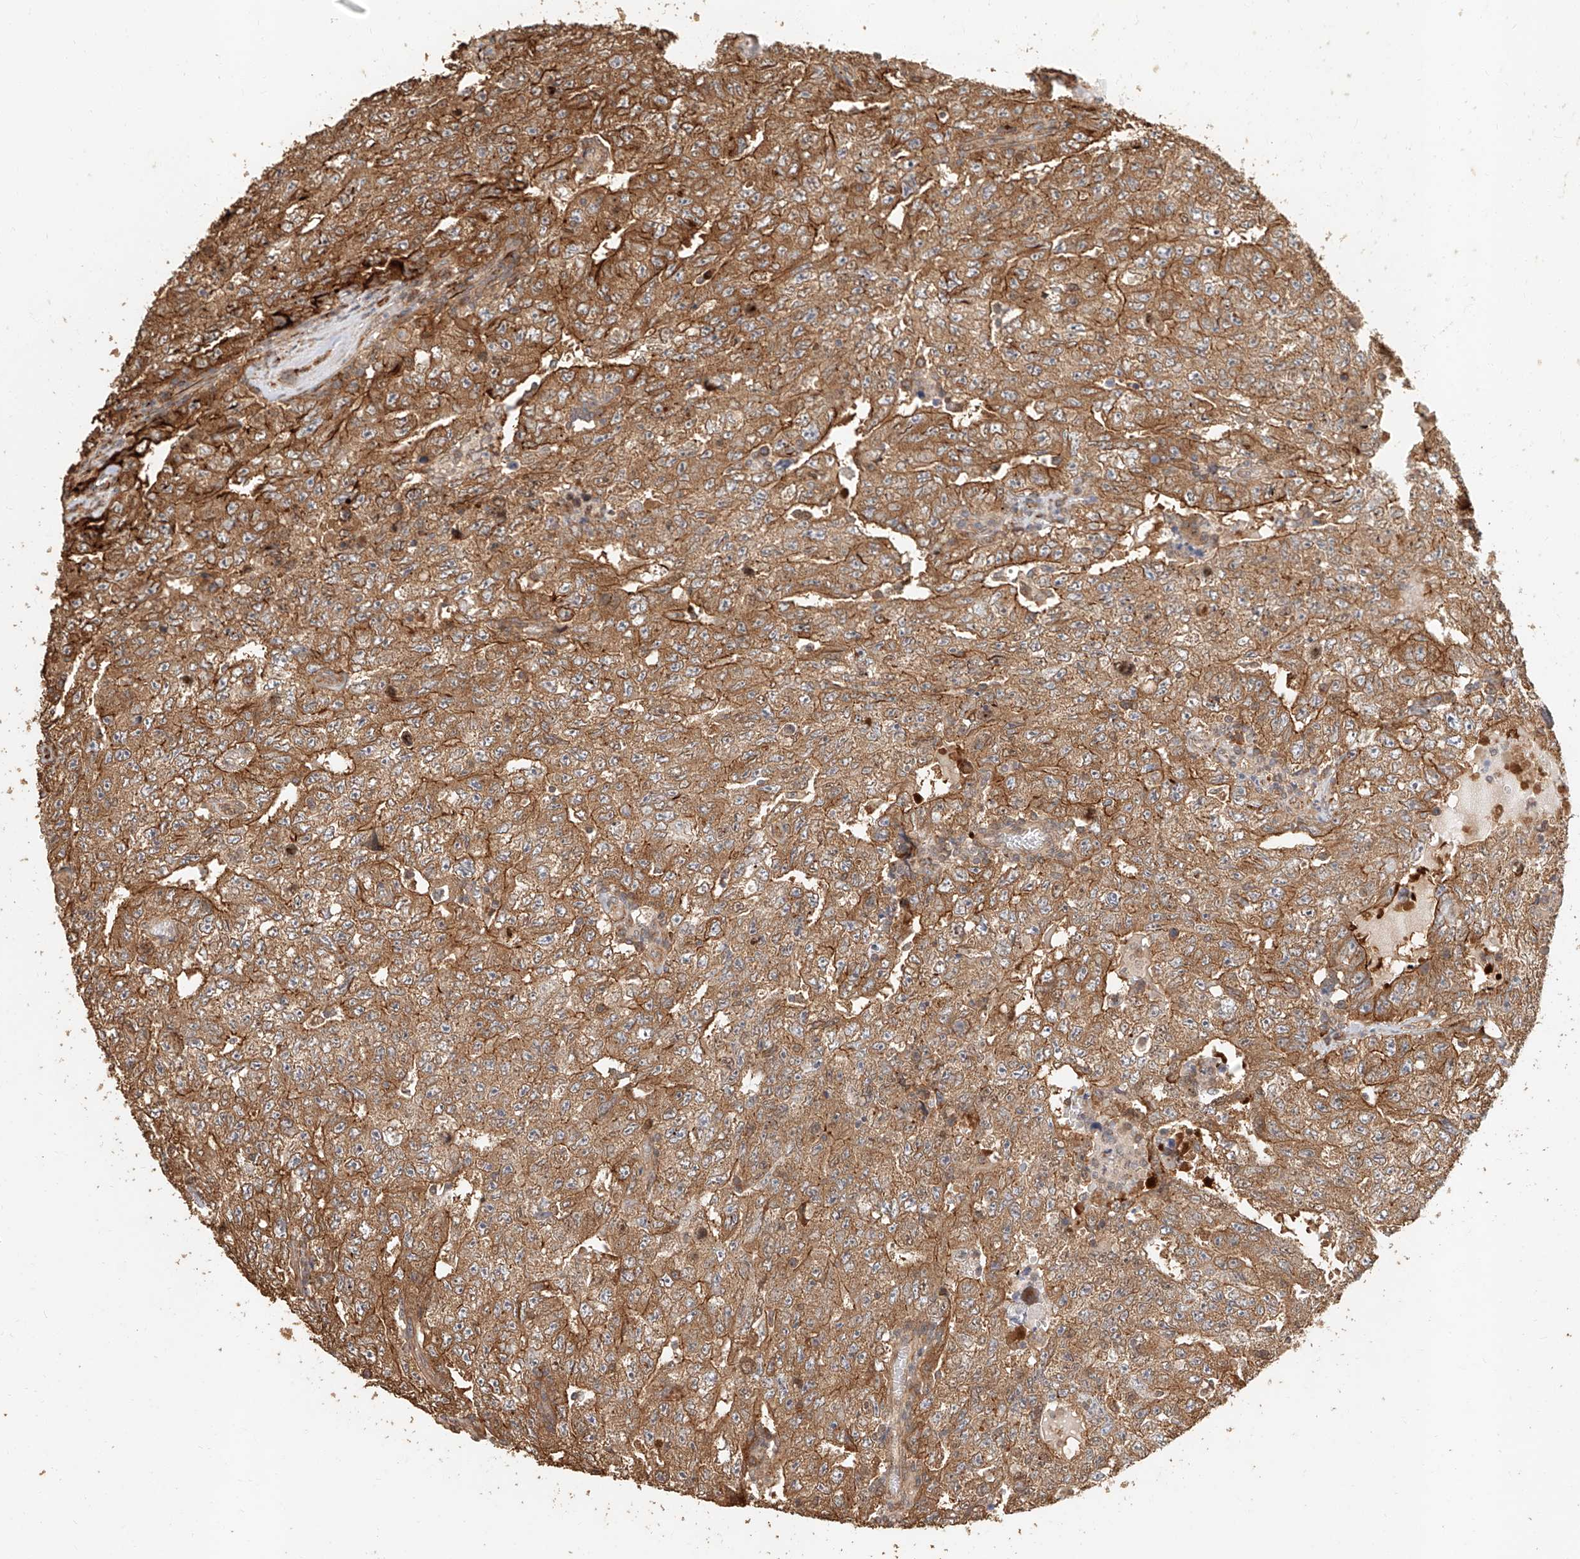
{"staining": {"intensity": "moderate", "quantity": ">75%", "location": "cytoplasmic/membranous"}, "tissue": "testis cancer", "cell_type": "Tumor cells", "image_type": "cancer", "snomed": [{"axis": "morphology", "description": "Carcinoma, Embryonal, NOS"}, {"axis": "topography", "description": "Testis"}], "caption": "Testis cancer stained with immunohistochemistry (IHC) reveals moderate cytoplasmic/membranous expression in approximately >75% of tumor cells.", "gene": "NAP1L1", "patient": {"sex": "male", "age": 26}}